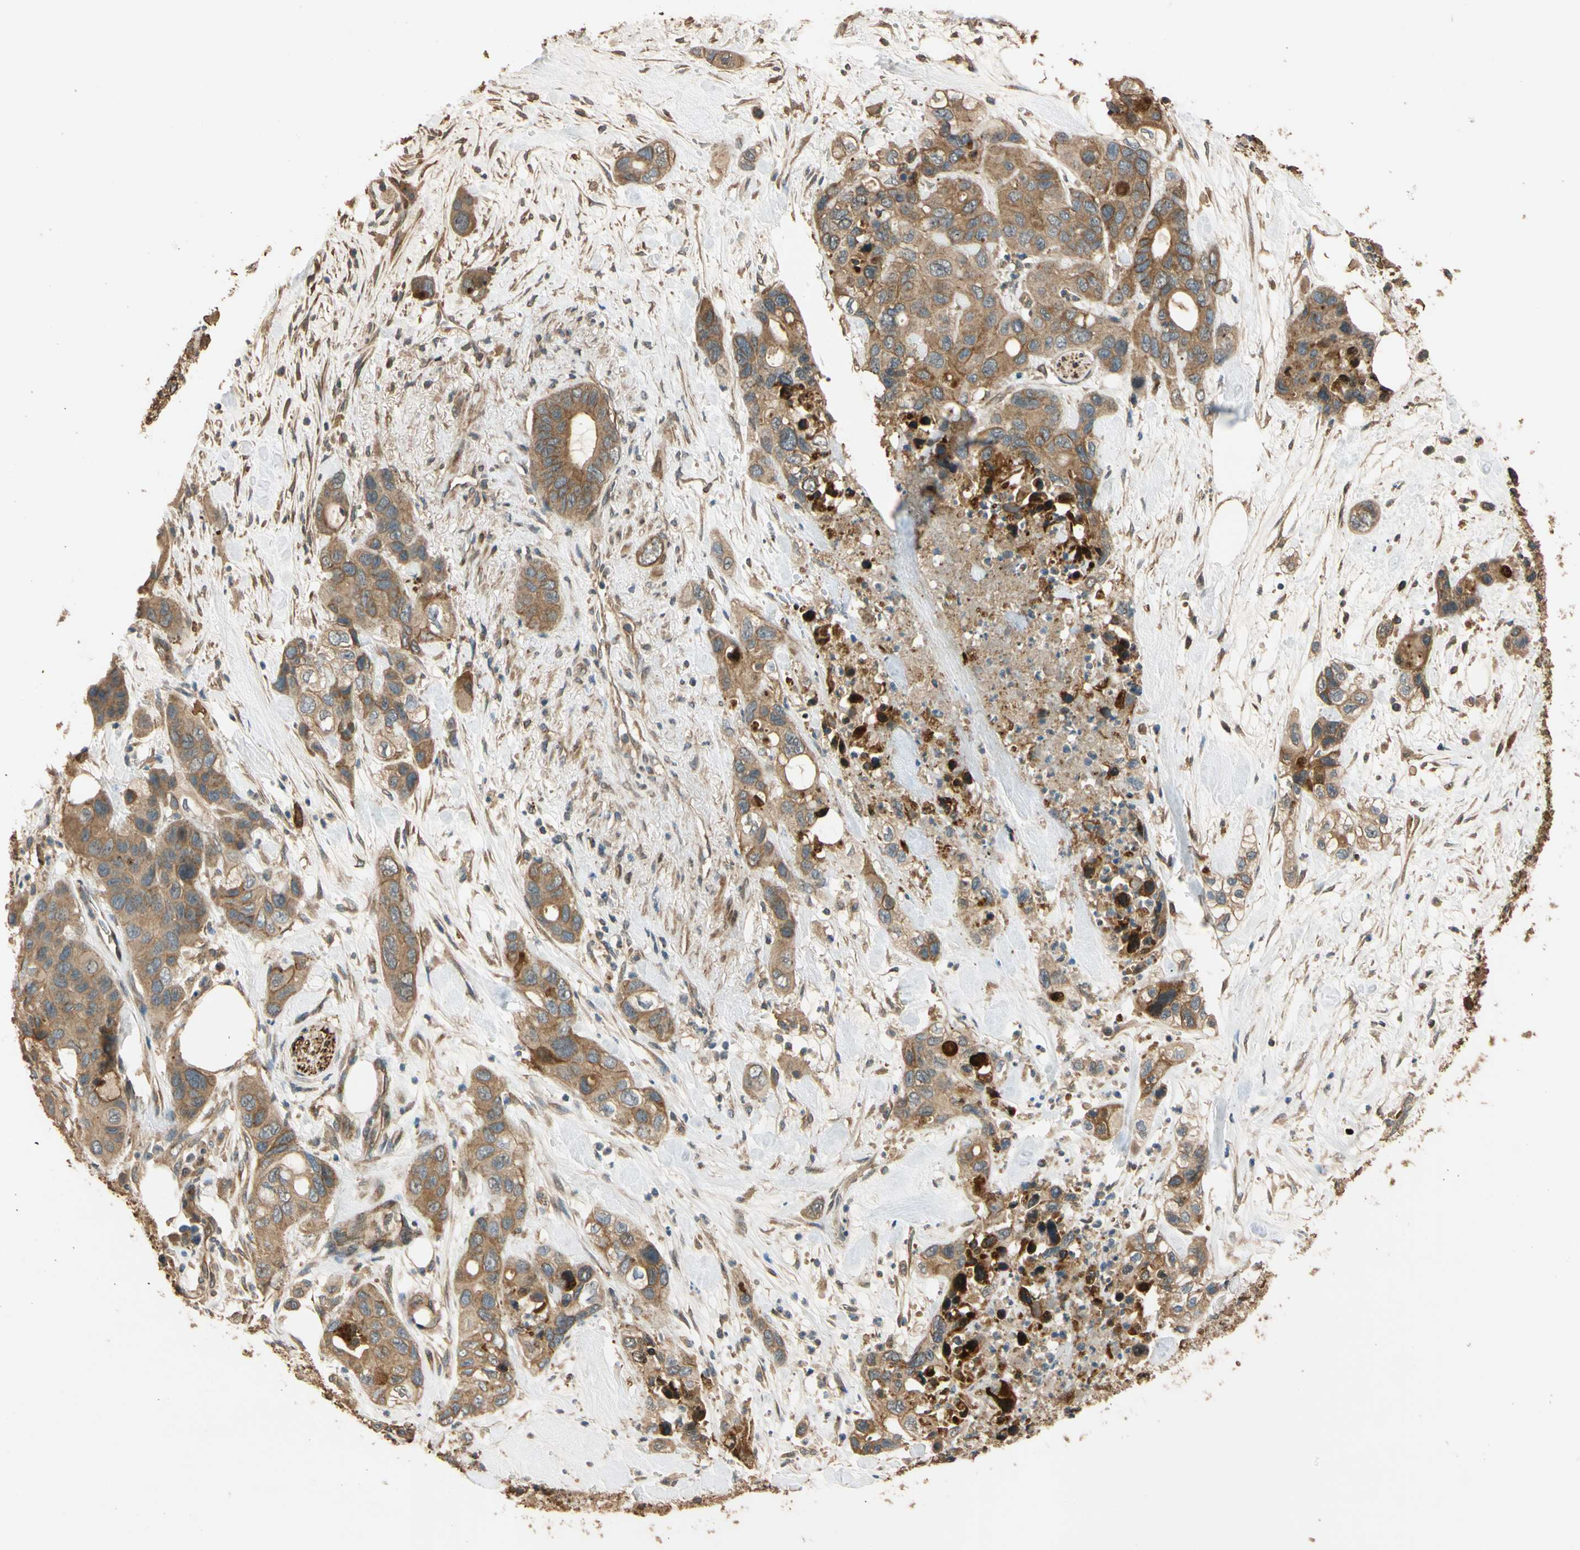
{"staining": {"intensity": "moderate", "quantity": ">75%", "location": "cytoplasmic/membranous"}, "tissue": "pancreatic cancer", "cell_type": "Tumor cells", "image_type": "cancer", "snomed": [{"axis": "morphology", "description": "Adenocarcinoma, NOS"}, {"axis": "topography", "description": "Pancreas"}], "caption": "Pancreatic adenocarcinoma stained for a protein (brown) reveals moderate cytoplasmic/membranous positive expression in about >75% of tumor cells.", "gene": "MGRN1", "patient": {"sex": "female", "age": 71}}